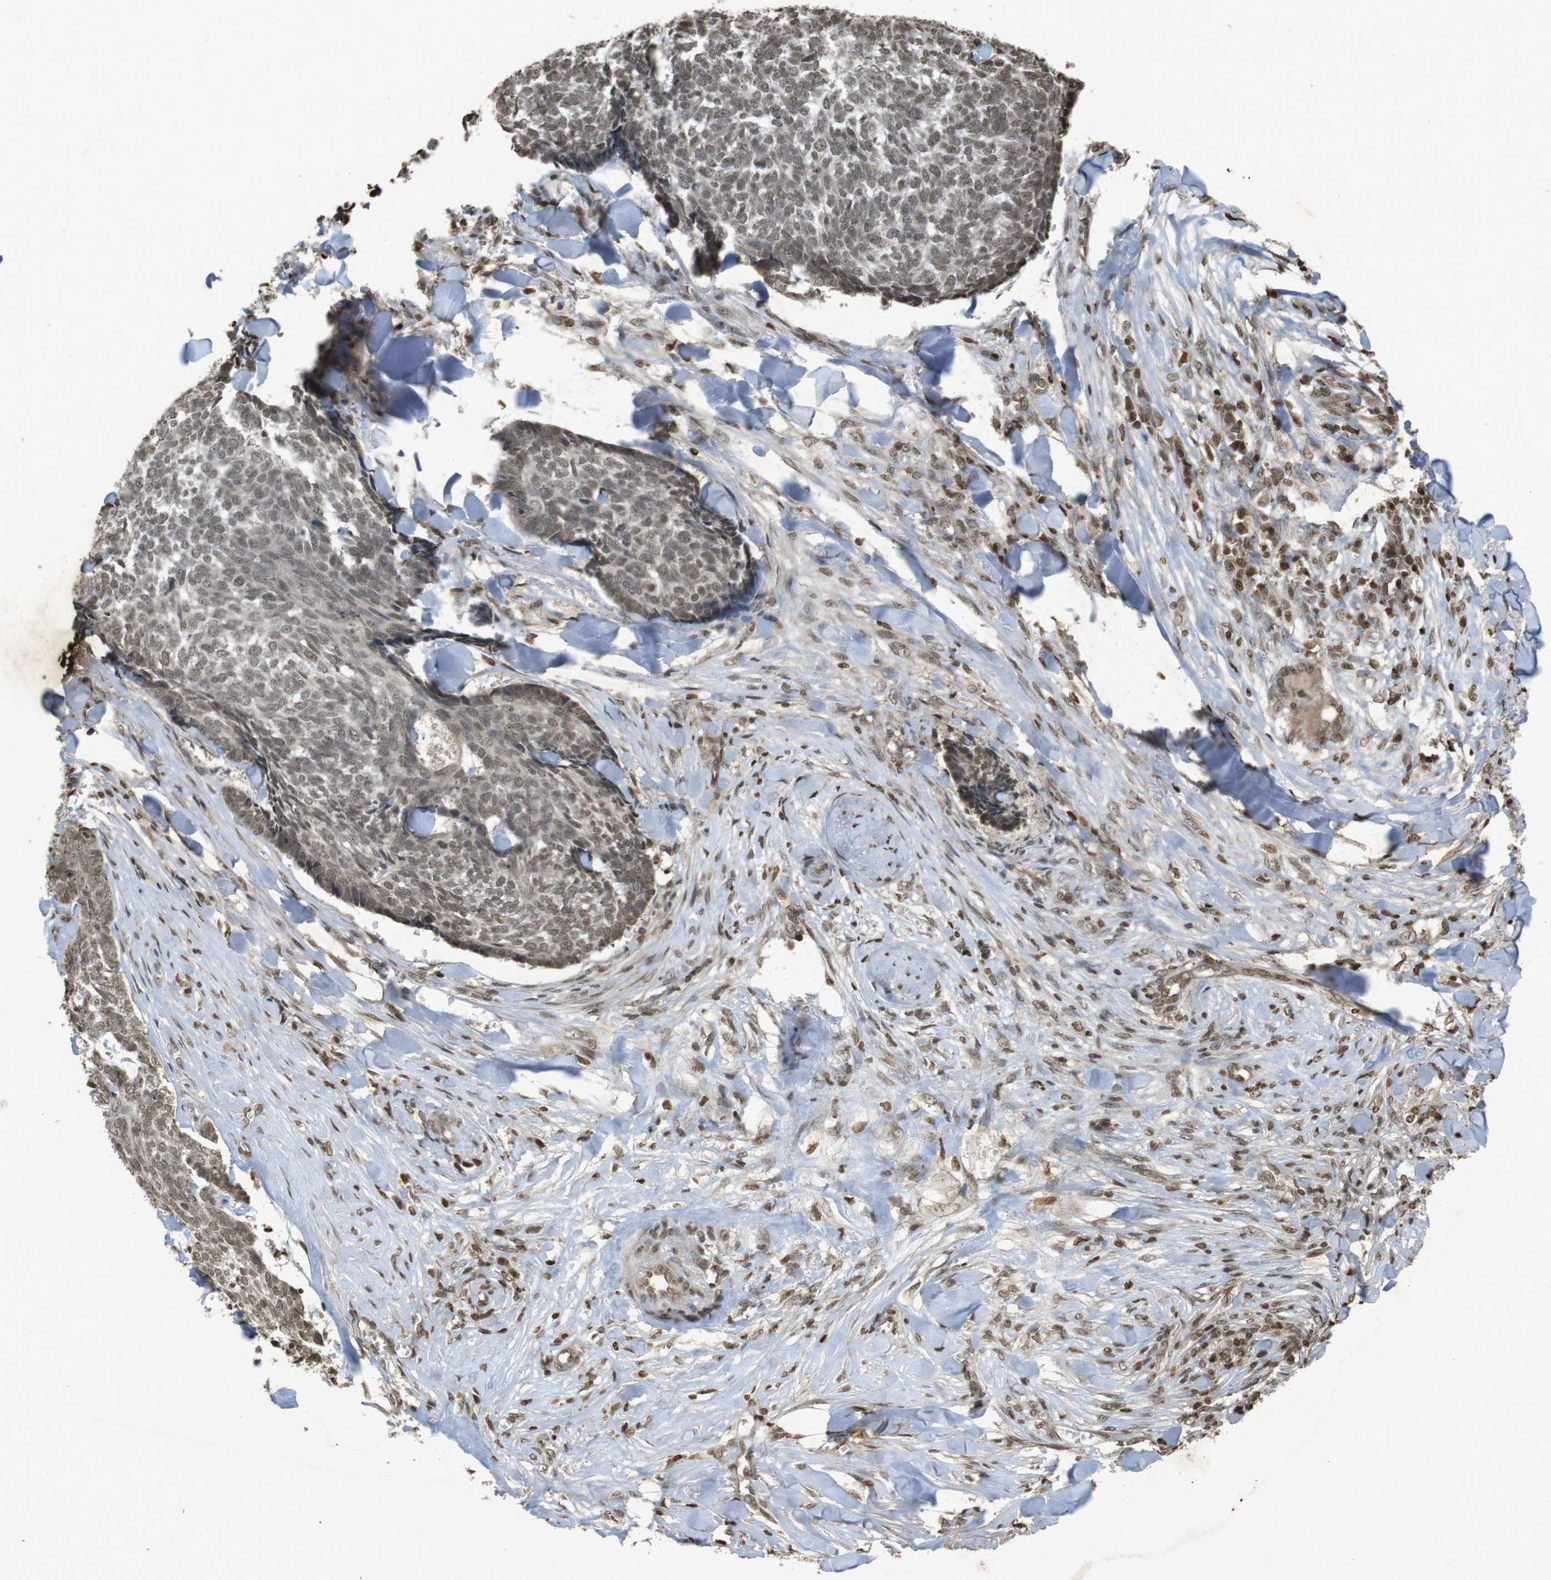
{"staining": {"intensity": "moderate", "quantity": ">75%", "location": "nuclear"}, "tissue": "skin cancer", "cell_type": "Tumor cells", "image_type": "cancer", "snomed": [{"axis": "morphology", "description": "Basal cell carcinoma"}, {"axis": "topography", "description": "Skin"}], "caption": "DAB (3,3'-diaminobenzidine) immunohistochemical staining of skin basal cell carcinoma shows moderate nuclear protein expression in about >75% of tumor cells.", "gene": "ORC4", "patient": {"sex": "male", "age": 84}}